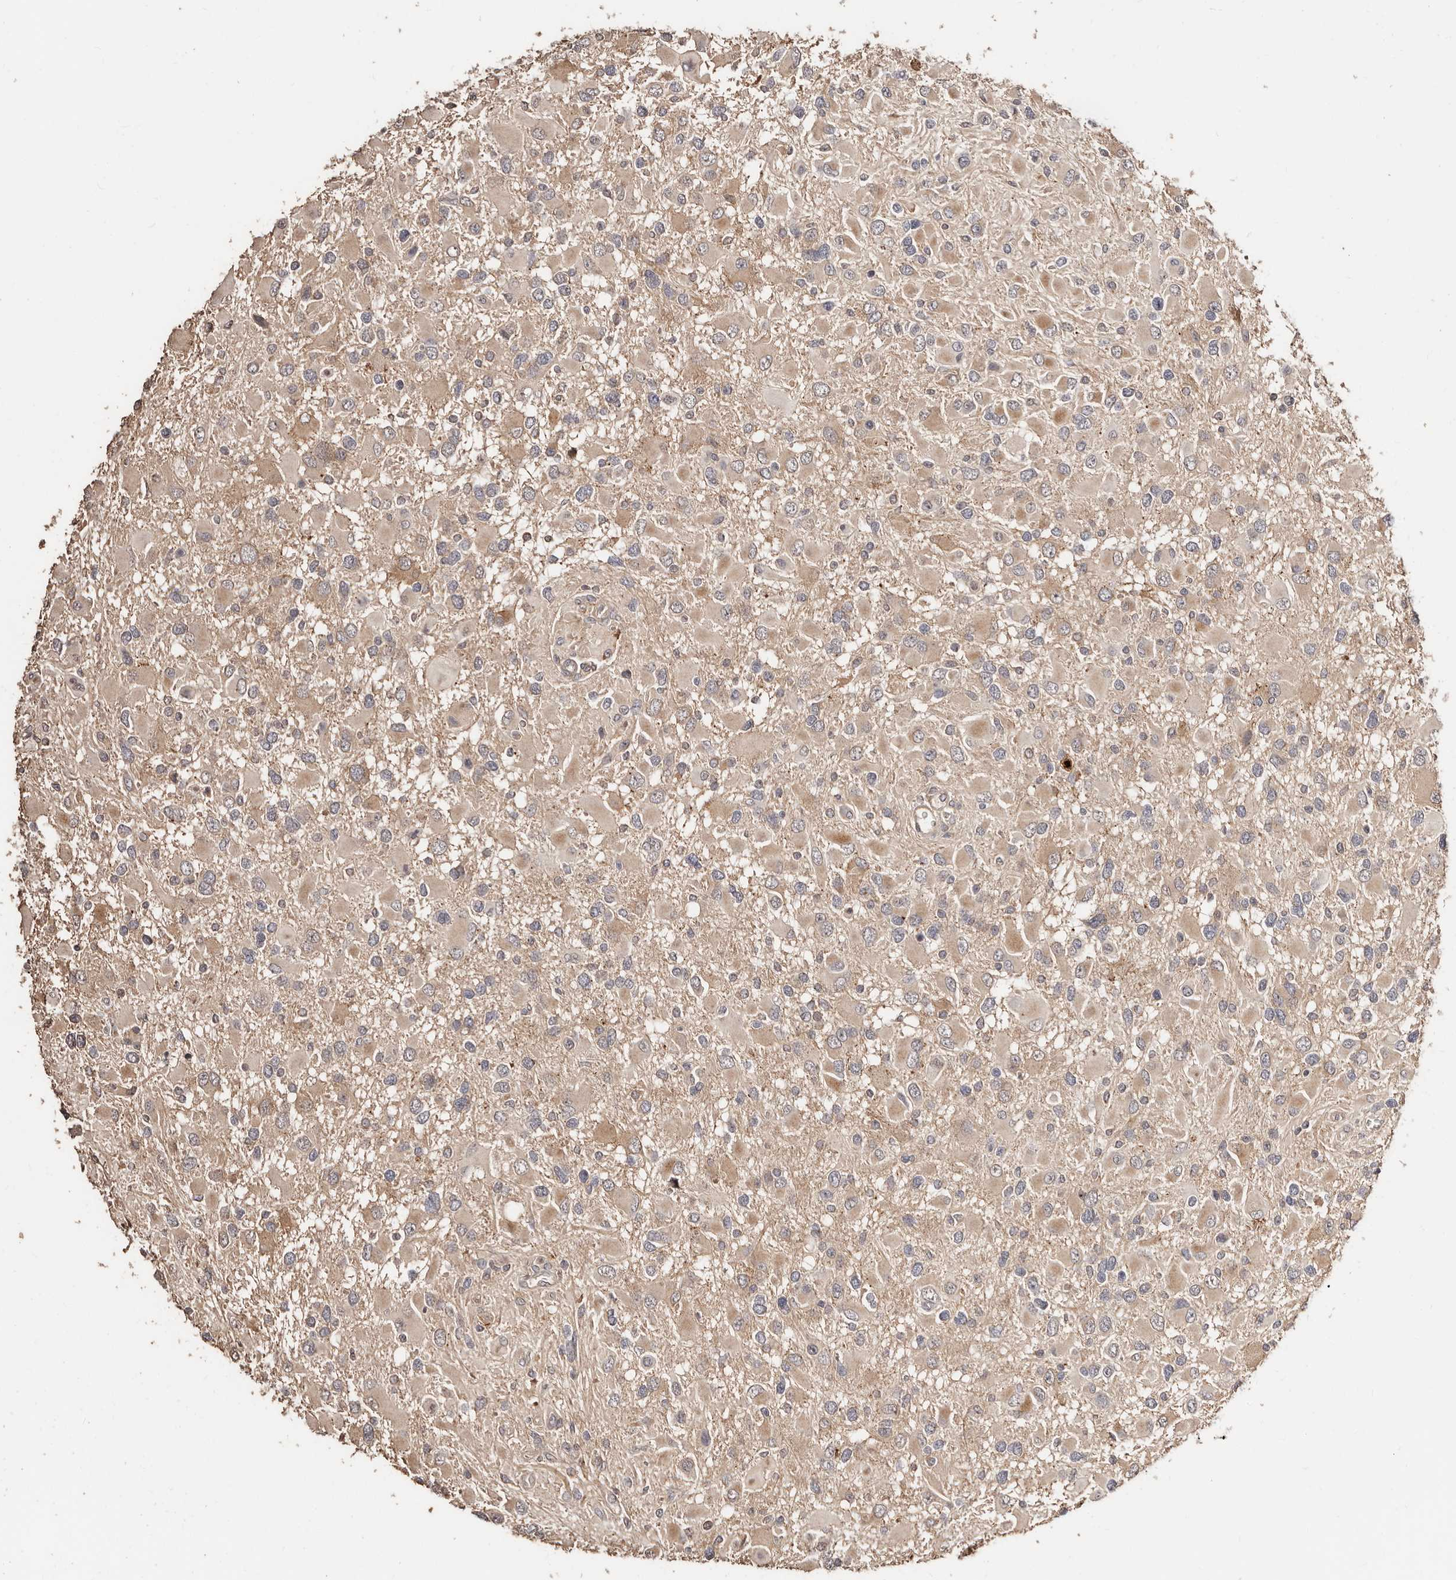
{"staining": {"intensity": "weak", "quantity": "<25%", "location": "cytoplasmic/membranous"}, "tissue": "glioma", "cell_type": "Tumor cells", "image_type": "cancer", "snomed": [{"axis": "morphology", "description": "Glioma, malignant, High grade"}, {"axis": "topography", "description": "Brain"}], "caption": "An immunohistochemistry micrograph of high-grade glioma (malignant) is shown. There is no staining in tumor cells of high-grade glioma (malignant).", "gene": "APOL6", "patient": {"sex": "male", "age": 53}}